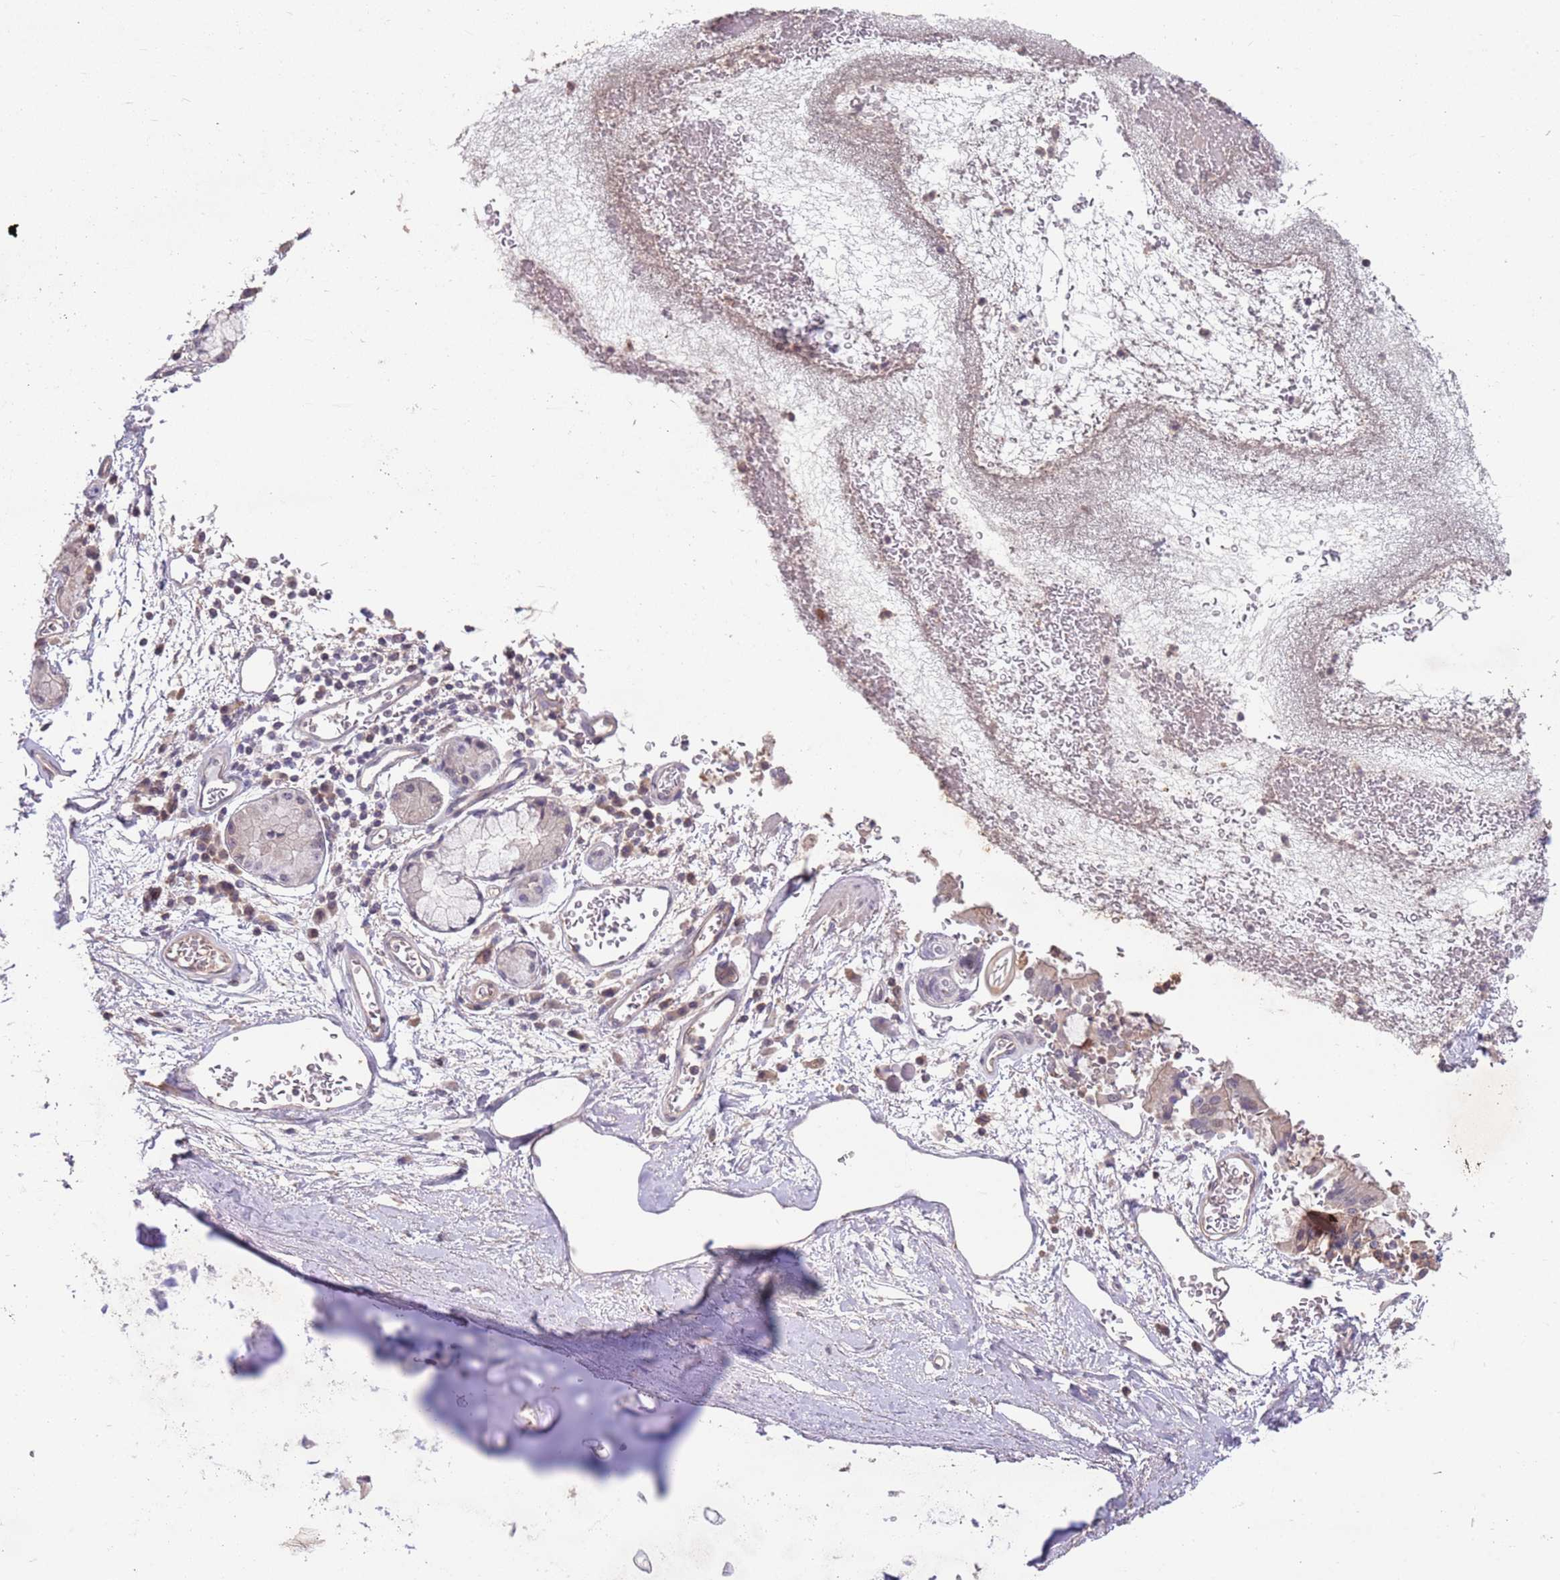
{"staining": {"intensity": "weak", "quantity": "<25%", "location": "cytoplasmic/membranous"}, "tissue": "adipose tissue", "cell_type": "Adipocytes", "image_type": "normal", "snomed": [{"axis": "morphology", "description": "Normal tissue, NOS"}, {"axis": "topography", "description": "Cartilage tissue"}], "caption": "Adipocytes show no significant protein staining in normal adipose tissue. (Immunohistochemistry (ihc), brightfield microscopy, high magnification).", "gene": "MEI1", "patient": {"sex": "male", "age": 73}}